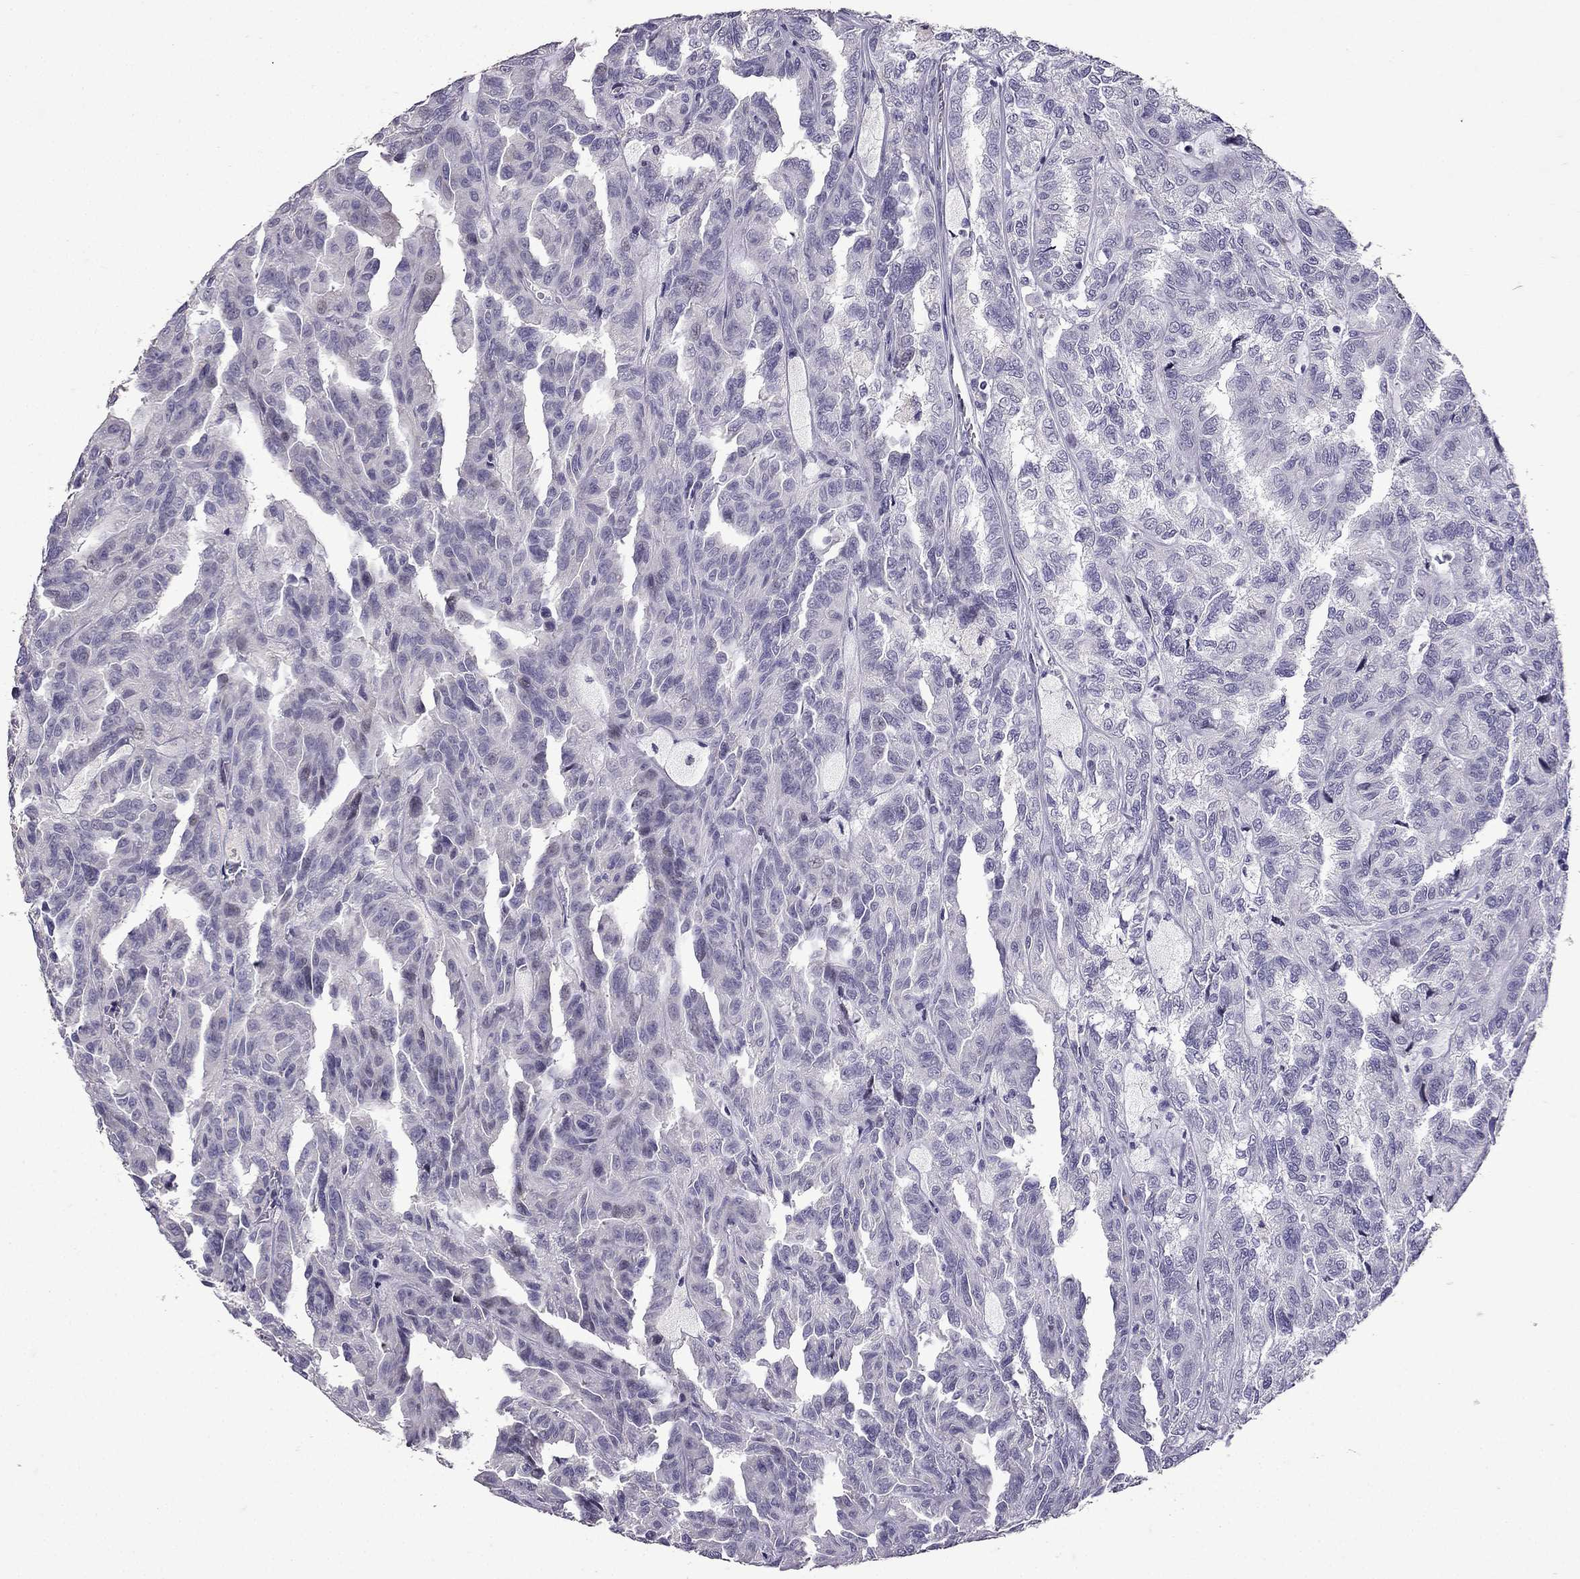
{"staining": {"intensity": "negative", "quantity": "none", "location": "none"}, "tissue": "renal cancer", "cell_type": "Tumor cells", "image_type": "cancer", "snomed": [{"axis": "morphology", "description": "Adenocarcinoma, NOS"}, {"axis": "topography", "description": "Kidney"}], "caption": "A high-resolution photomicrograph shows immunohistochemistry (IHC) staining of renal cancer (adenocarcinoma), which demonstrates no significant staining in tumor cells. (DAB immunohistochemistry with hematoxylin counter stain).", "gene": "TTN", "patient": {"sex": "male", "age": 79}}